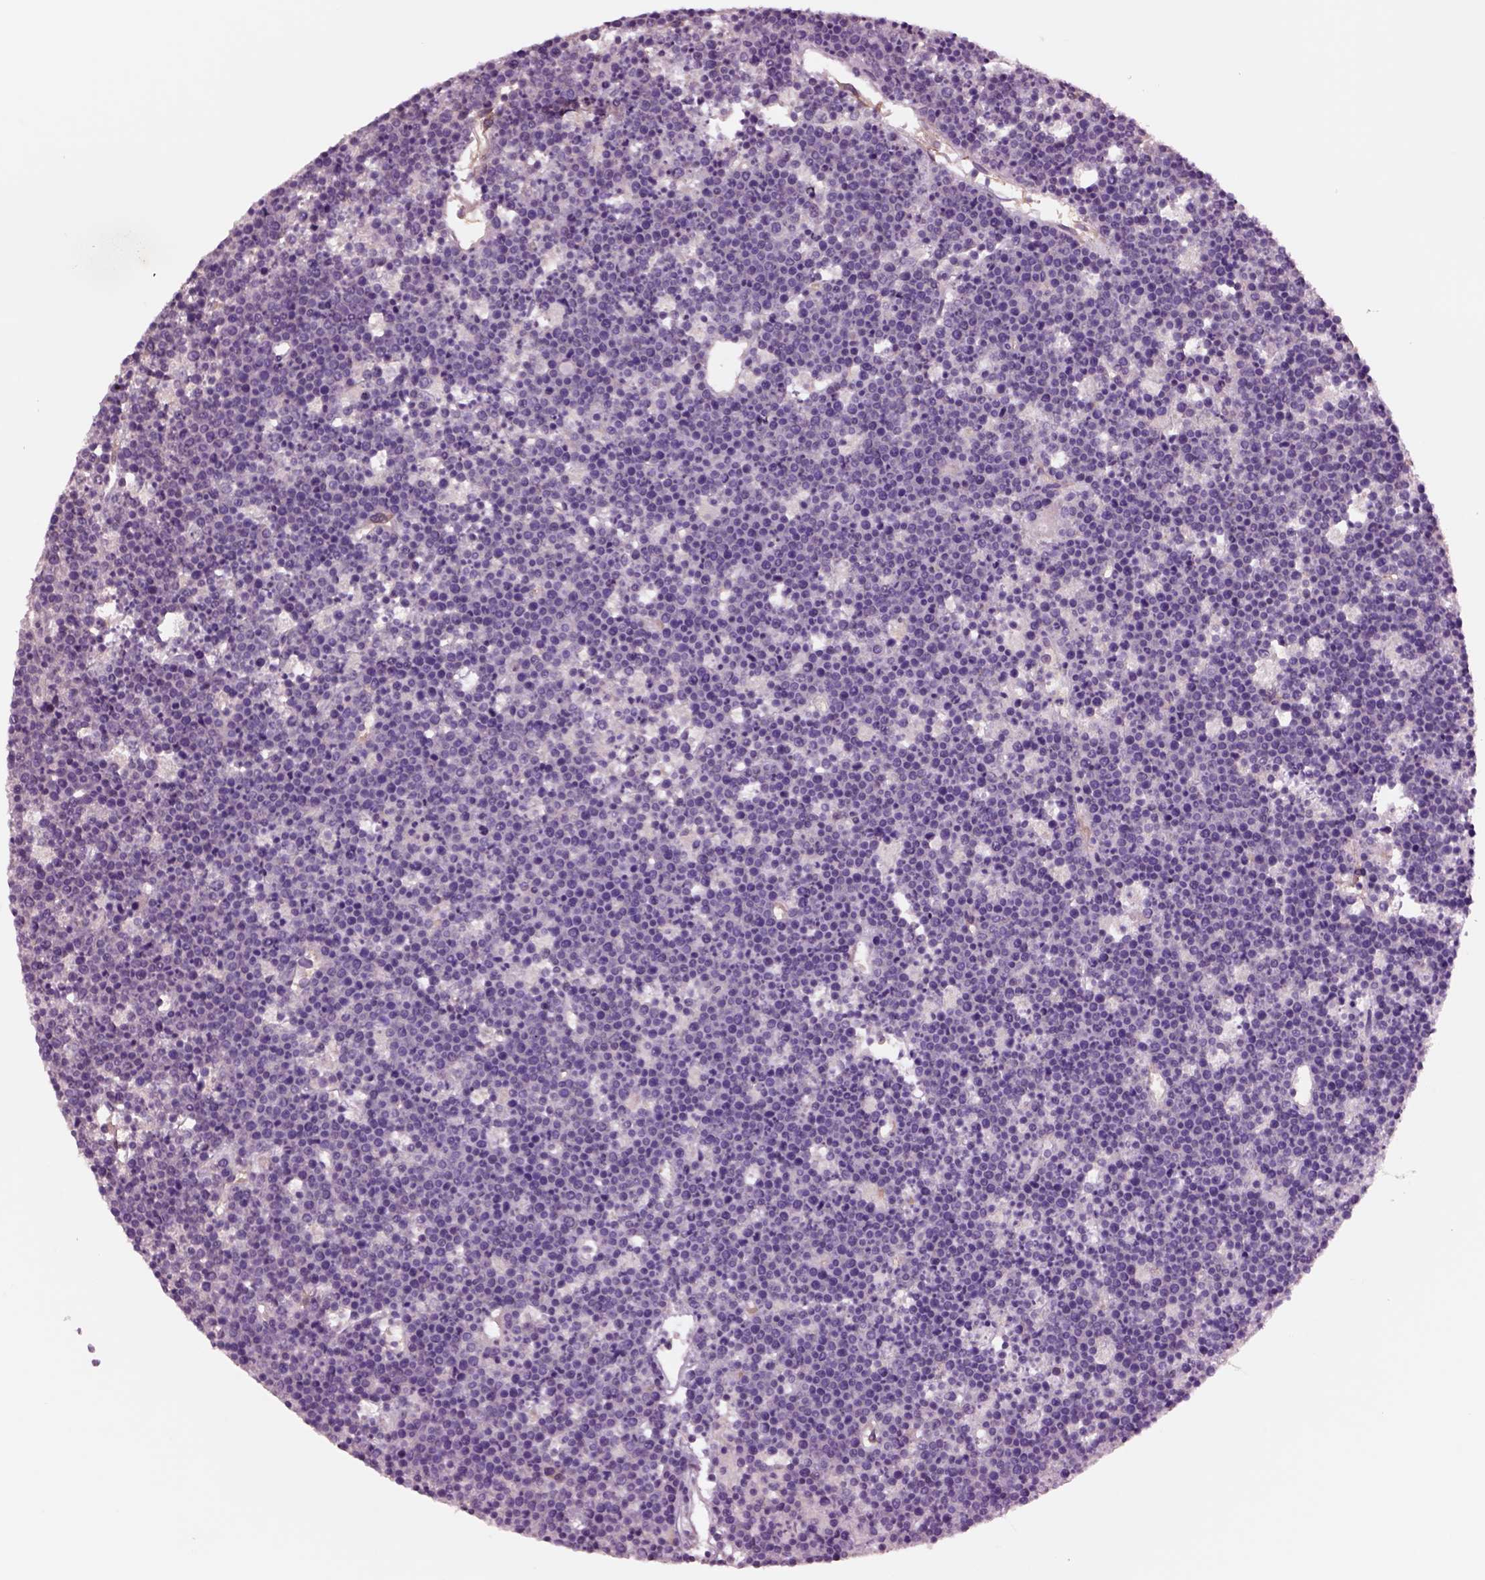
{"staining": {"intensity": "negative", "quantity": "none", "location": "none"}, "tissue": "lymphoma", "cell_type": "Tumor cells", "image_type": "cancer", "snomed": [{"axis": "morphology", "description": "Malignant lymphoma, non-Hodgkin's type, High grade"}, {"axis": "topography", "description": "Ovary"}], "caption": "IHC histopathology image of neoplastic tissue: malignant lymphoma, non-Hodgkin's type (high-grade) stained with DAB (3,3'-diaminobenzidine) reveals no significant protein staining in tumor cells.", "gene": "HTR1B", "patient": {"sex": "female", "age": 56}}